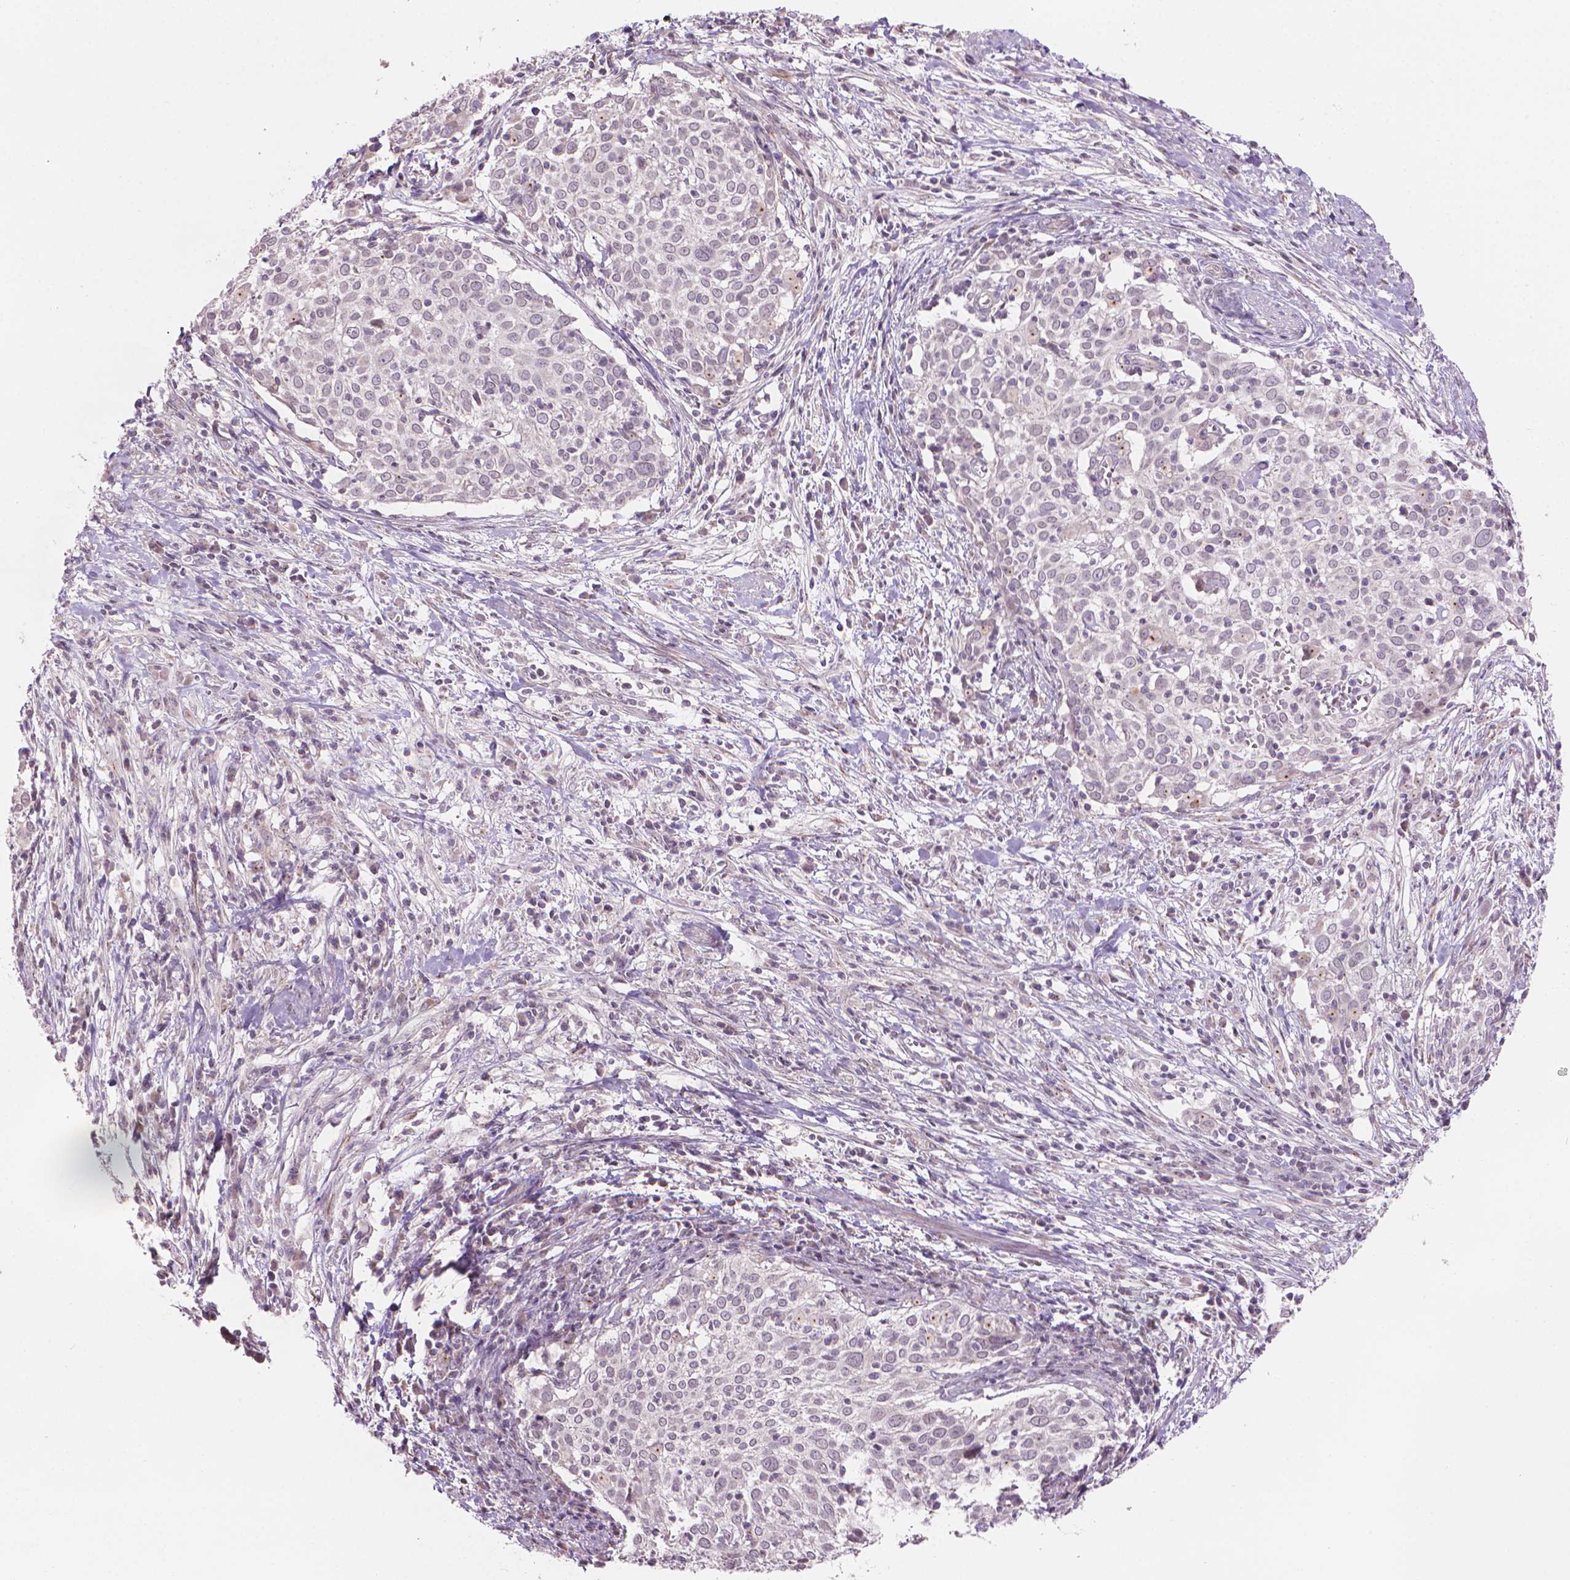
{"staining": {"intensity": "negative", "quantity": "none", "location": "none"}, "tissue": "cervical cancer", "cell_type": "Tumor cells", "image_type": "cancer", "snomed": [{"axis": "morphology", "description": "Squamous cell carcinoma, NOS"}, {"axis": "topography", "description": "Cervix"}], "caption": "Cervical cancer (squamous cell carcinoma) was stained to show a protein in brown. There is no significant staining in tumor cells.", "gene": "IFFO1", "patient": {"sex": "female", "age": 39}}